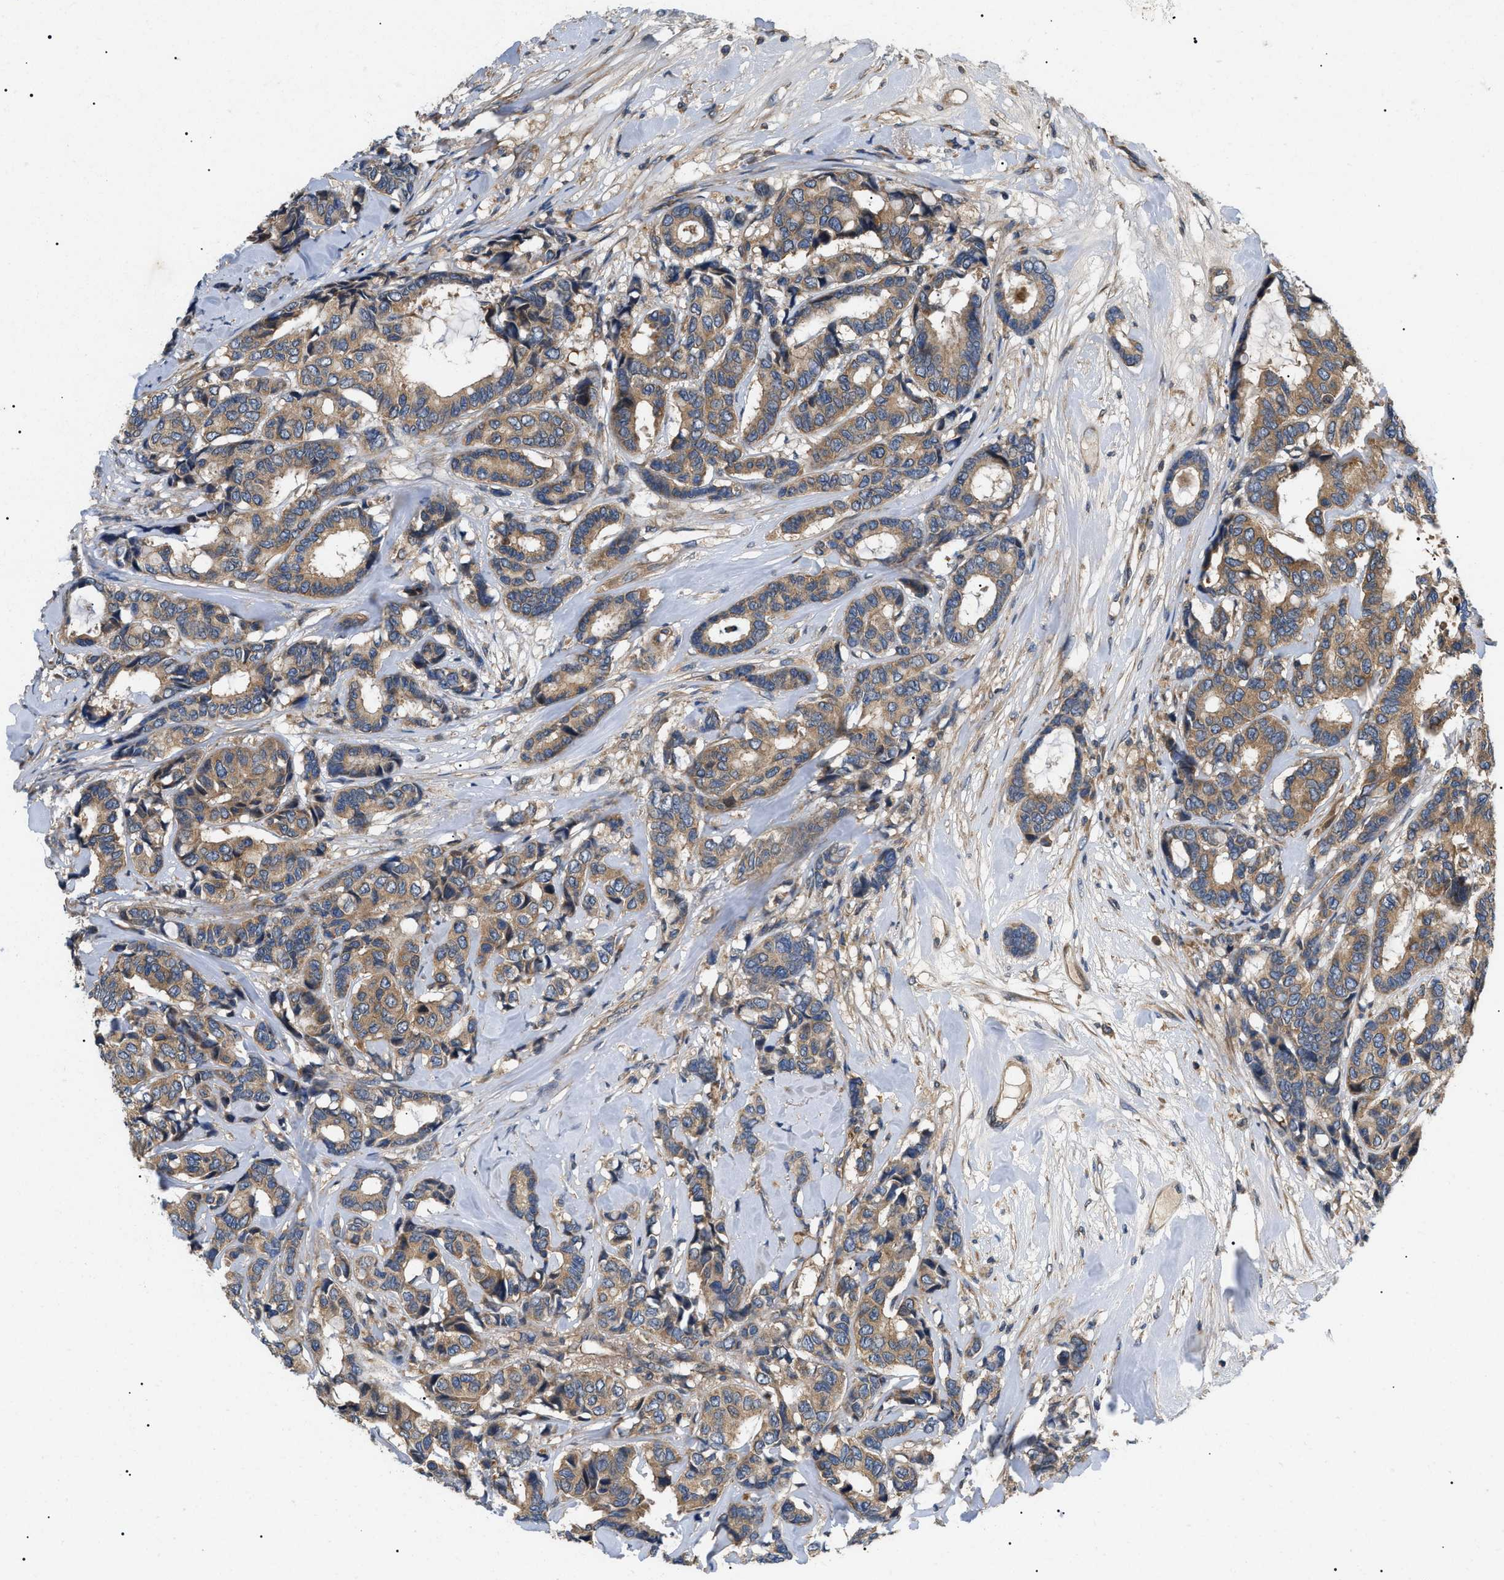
{"staining": {"intensity": "moderate", "quantity": ">75%", "location": "cytoplasmic/membranous"}, "tissue": "breast cancer", "cell_type": "Tumor cells", "image_type": "cancer", "snomed": [{"axis": "morphology", "description": "Duct carcinoma"}, {"axis": "topography", "description": "Breast"}], "caption": "Human invasive ductal carcinoma (breast) stained with a brown dye shows moderate cytoplasmic/membranous positive positivity in about >75% of tumor cells.", "gene": "PPM1B", "patient": {"sex": "female", "age": 87}}